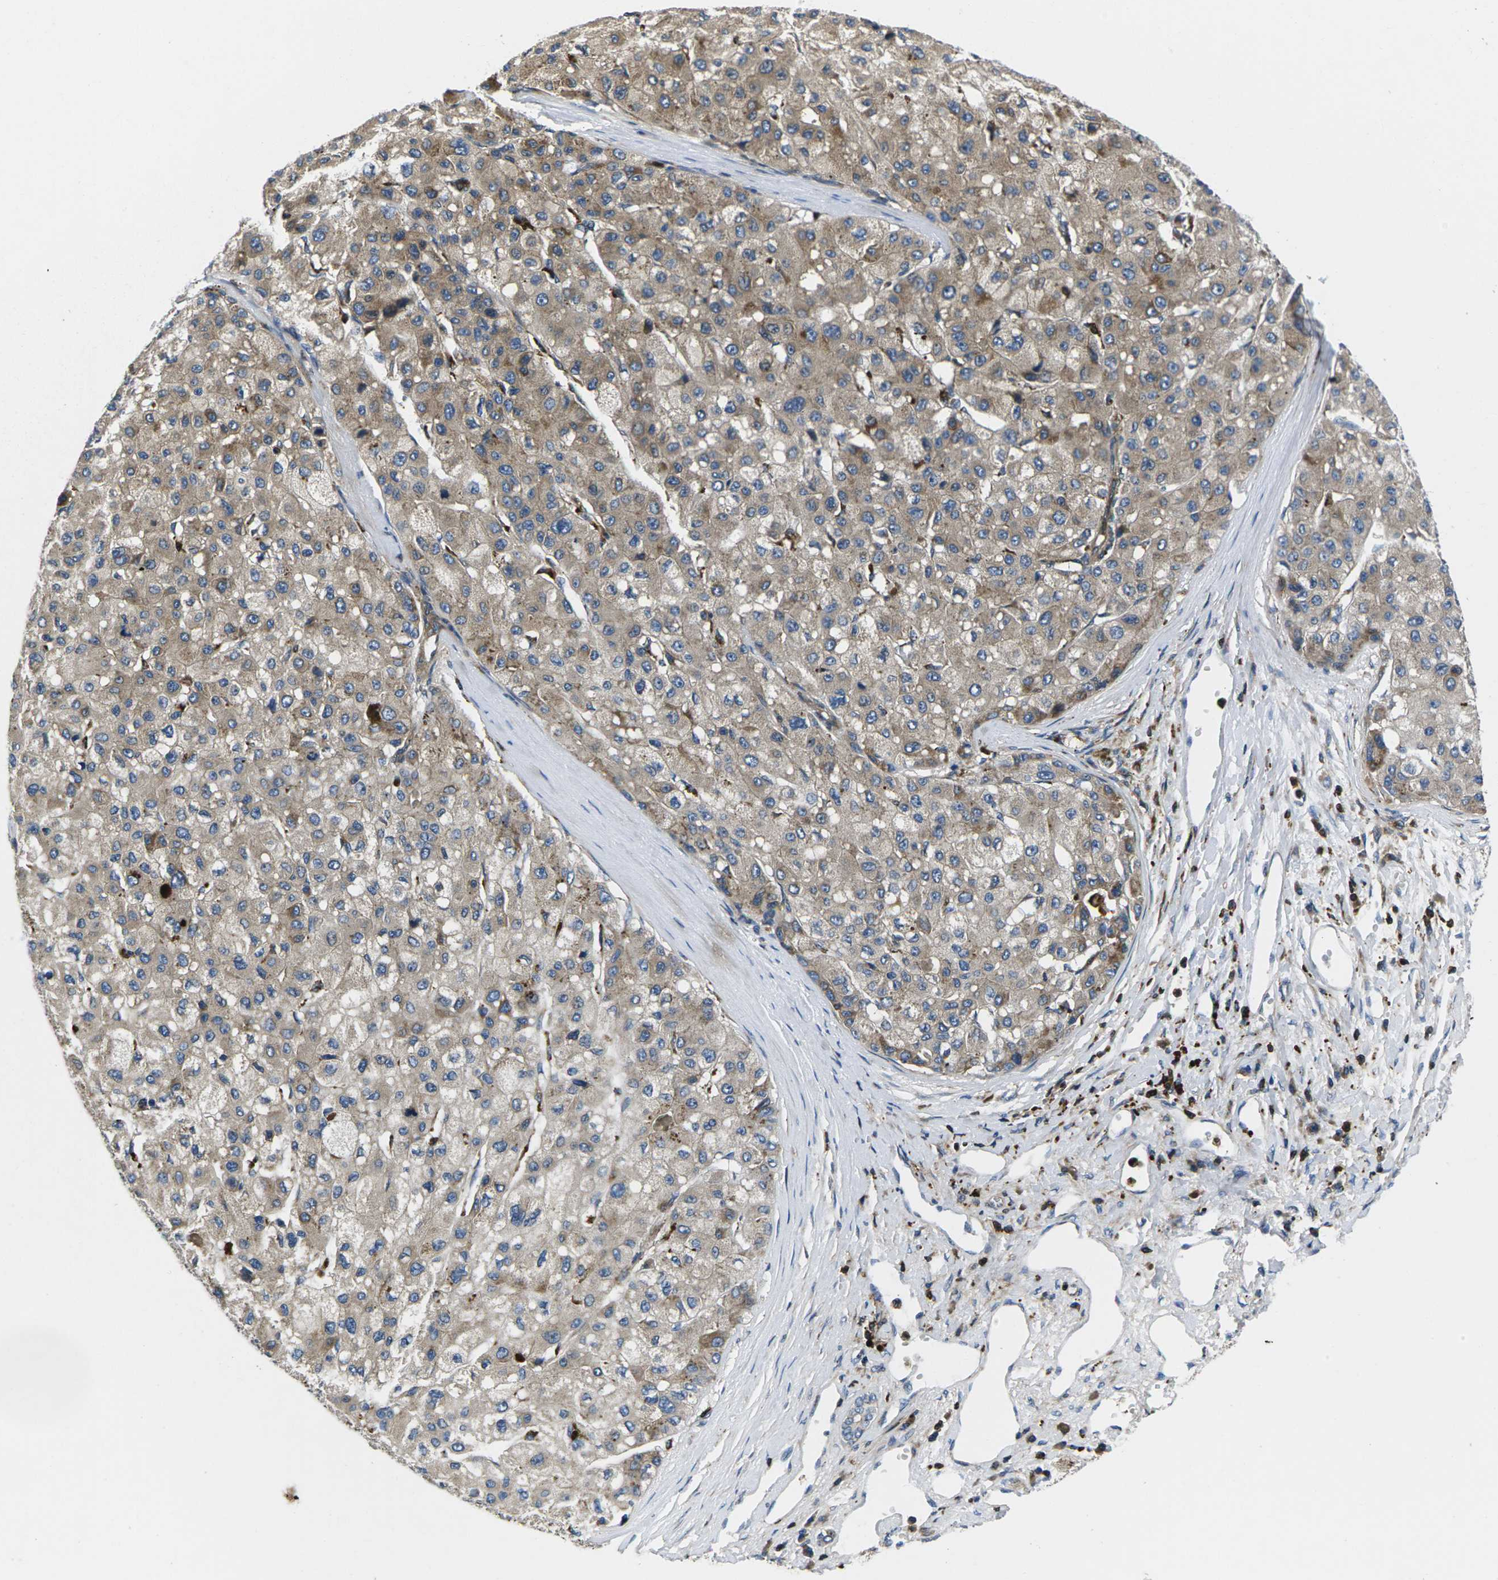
{"staining": {"intensity": "moderate", "quantity": ">75%", "location": "cytoplasmic/membranous"}, "tissue": "liver cancer", "cell_type": "Tumor cells", "image_type": "cancer", "snomed": [{"axis": "morphology", "description": "Carcinoma, Hepatocellular, NOS"}, {"axis": "topography", "description": "Liver"}], "caption": "Immunohistochemistry of liver cancer (hepatocellular carcinoma) shows medium levels of moderate cytoplasmic/membranous expression in approximately >75% of tumor cells.", "gene": "PLCE1", "patient": {"sex": "male", "age": 80}}